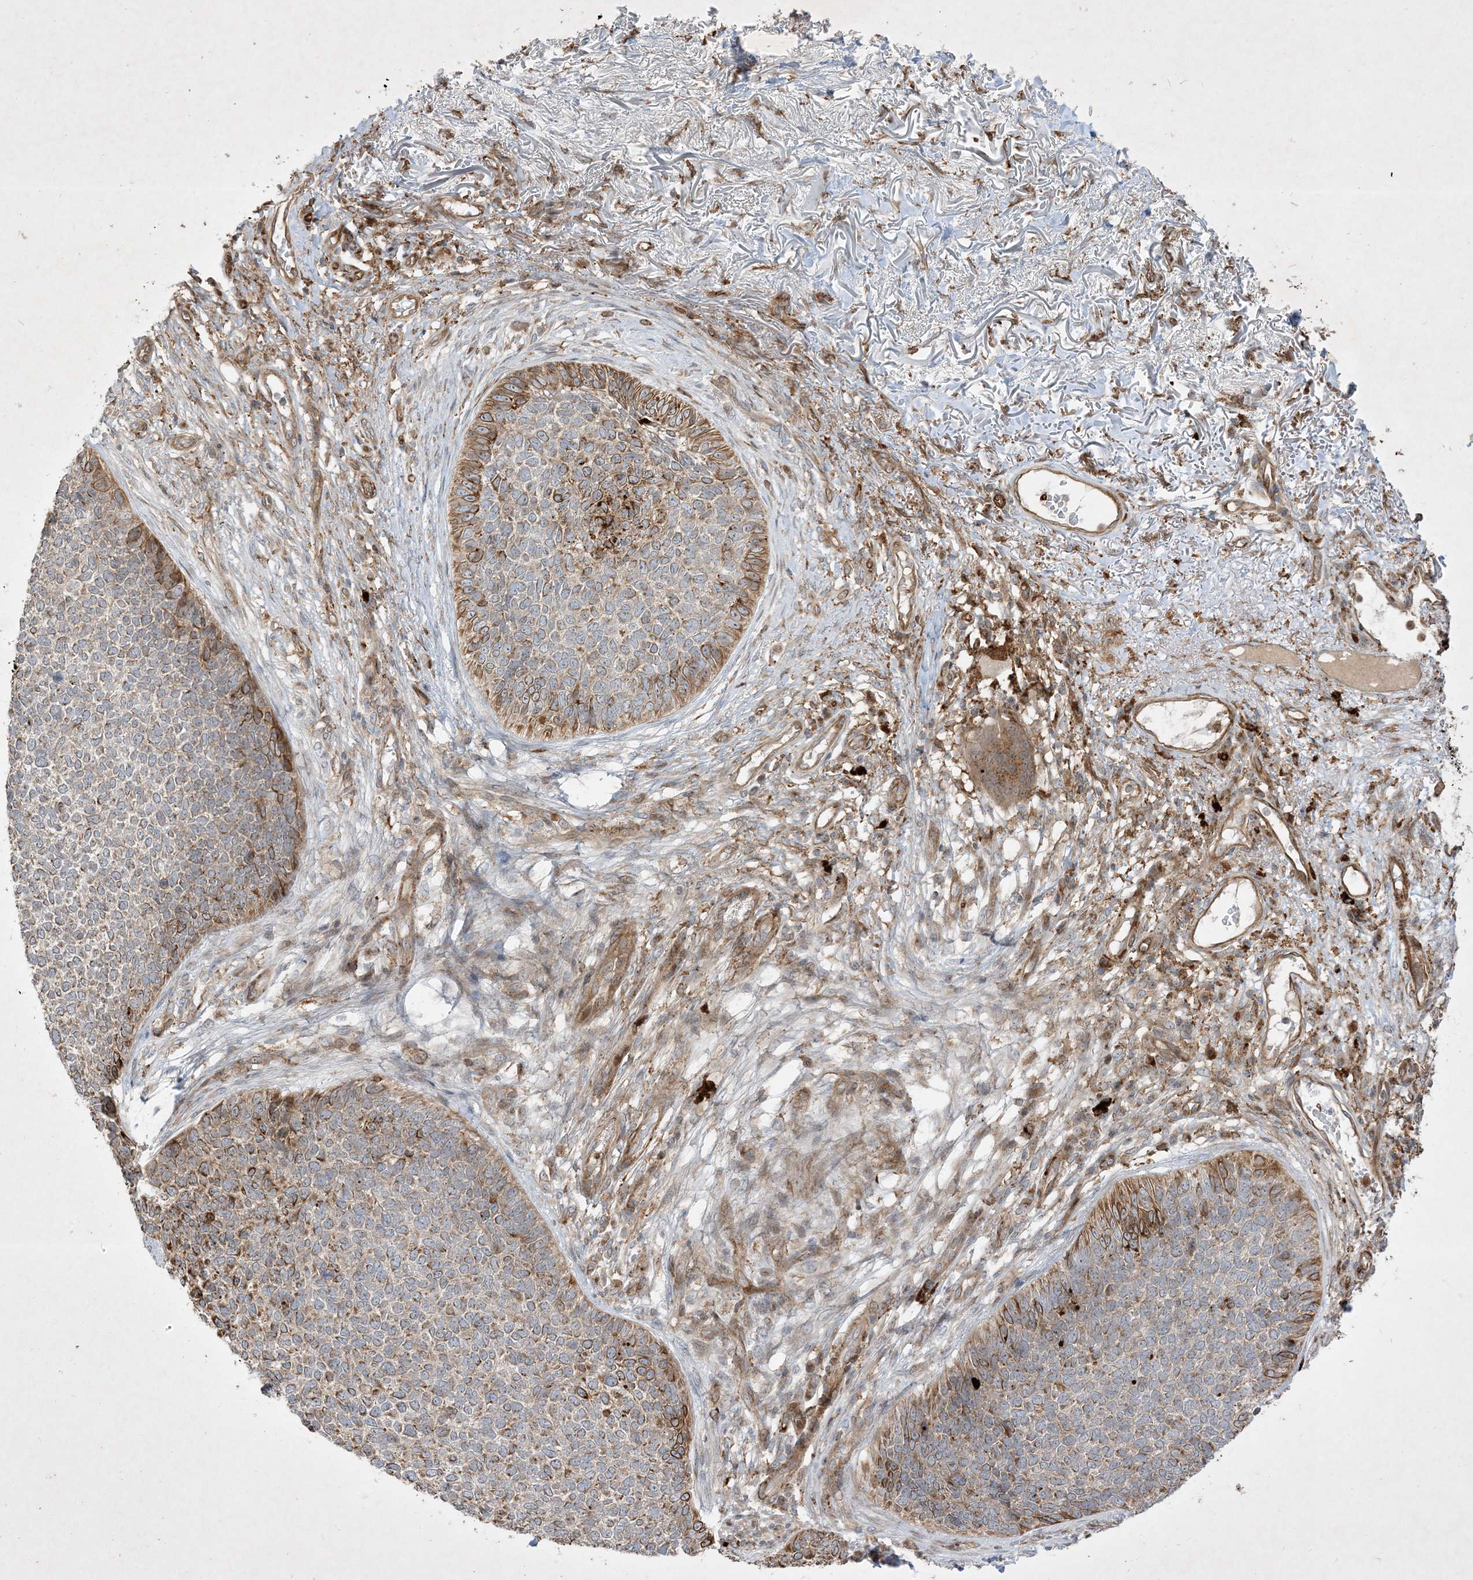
{"staining": {"intensity": "moderate", "quantity": "25%-75%", "location": "cytoplasmic/membranous"}, "tissue": "skin cancer", "cell_type": "Tumor cells", "image_type": "cancer", "snomed": [{"axis": "morphology", "description": "Basal cell carcinoma"}, {"axis": "topography", "description": "Skin"}], "caption": "The photomicrograph reveals immunohistochemical staining of skin cancer. There is moderate cytoplasmic/membranous staining is present in approximately 25%-75% of tumor cells. The protein is stained brown, and the nuclei are stained in blue (DAB (3,3'-diaminobenzidine) IHC with brightfield microscopy, high magnification).", "gene": "IFT57", "patient": {"sex": "female", "age": 84}}